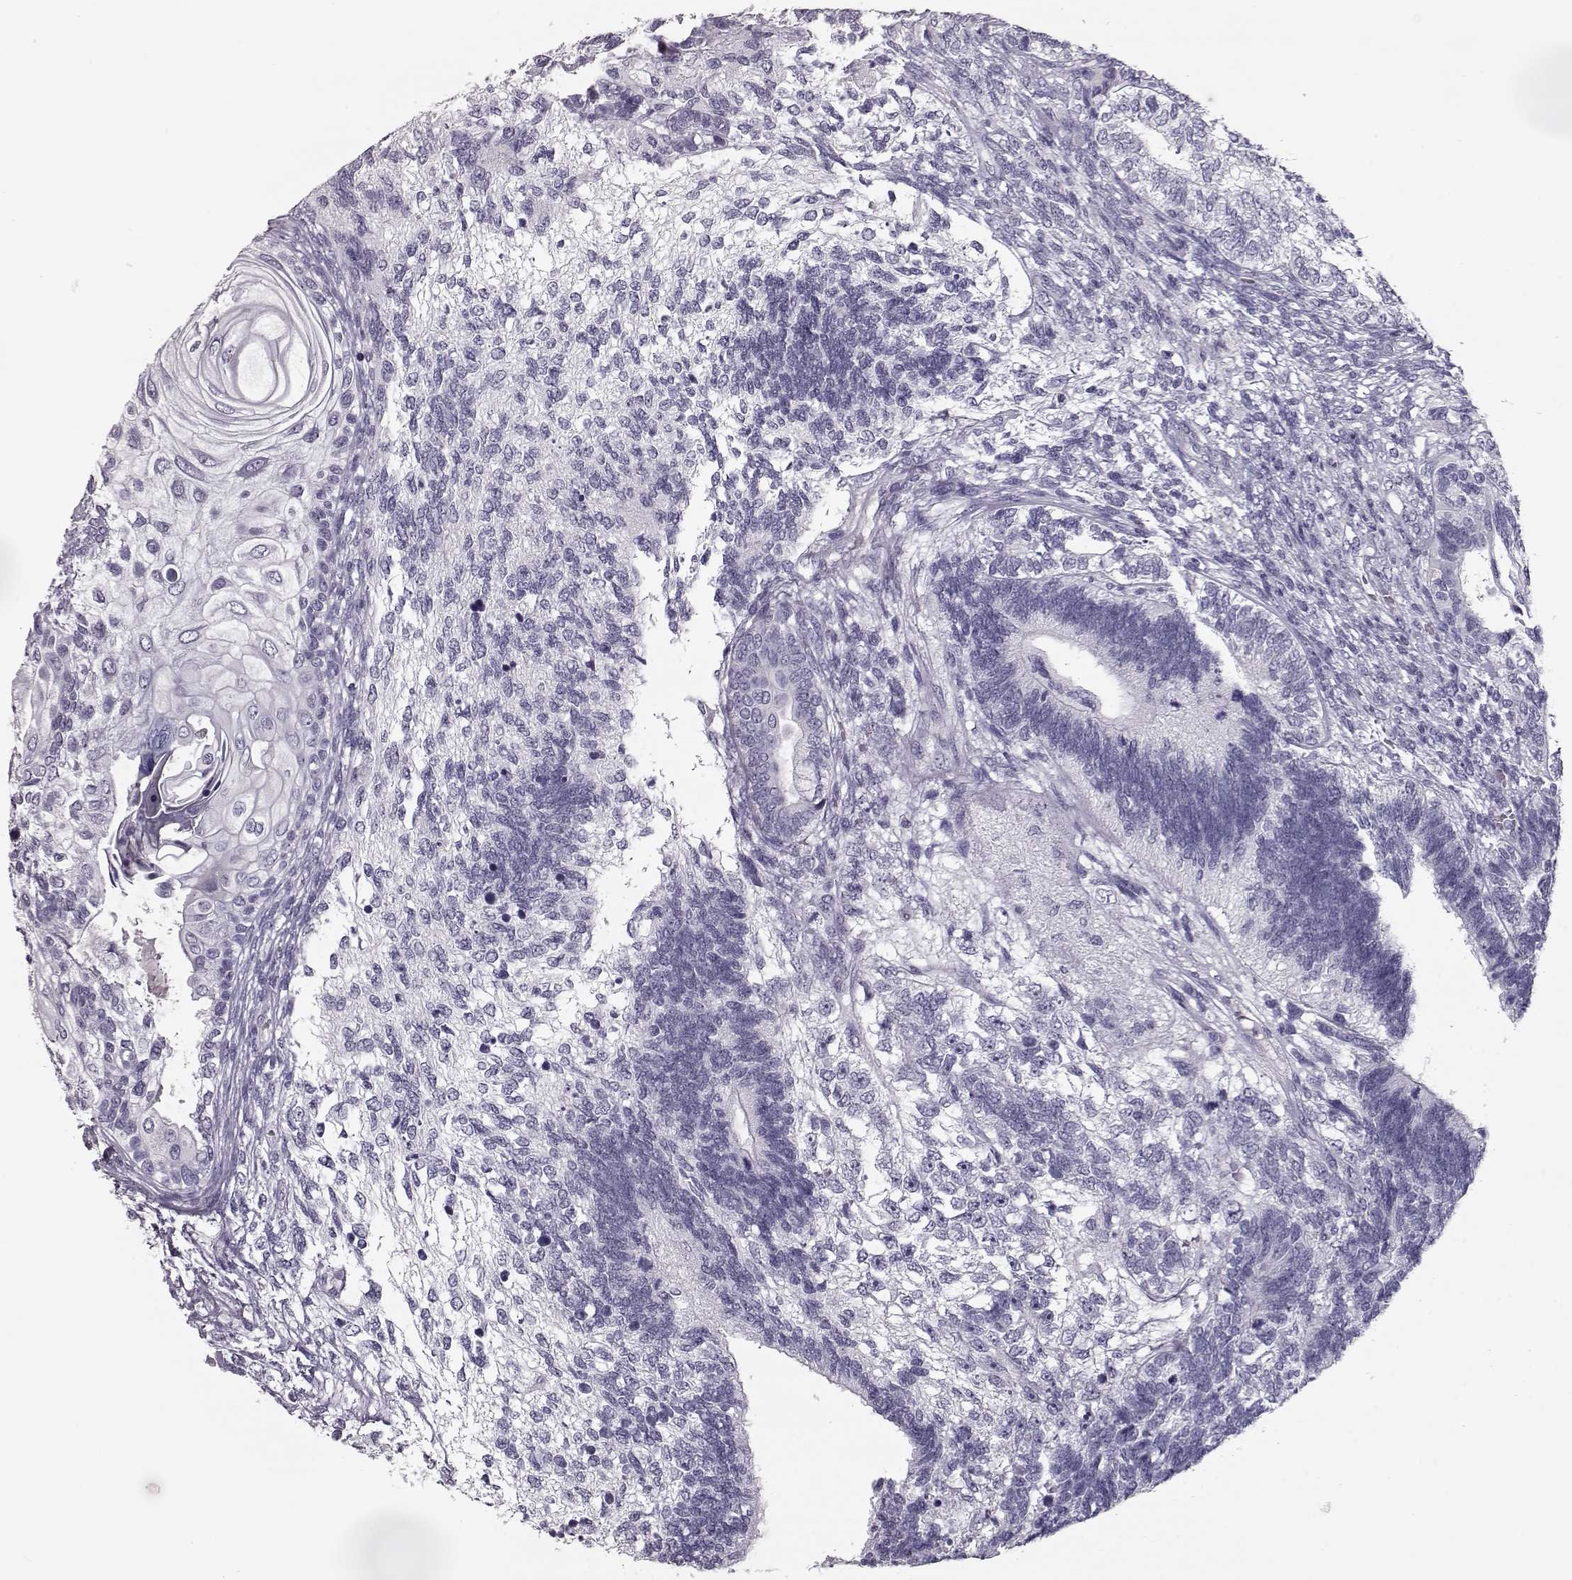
{"staining": {"intensity": "negative", "quantity": "none", "location": "none"}, "tissue": "testis cancer", "cell_type": "Tumor cells", "image_type": "cancer", "snomed": [{"axis": "morphology", "description": "Seminoma, NOS"}, {"axis": "morphology", "description": "Carcinoma, Embryonal, NOS"}, {"axis": "topography", "description": "Testis"}], "caption": "Immunohistochemistry (IHC) histopathology image of neoplastic tissue: human testis cancer (seminoma) stained with DAB (3,3'-diaminobenzidine) displays no significant protein staining in tumor cells. The staining was performed using DAB to visualize the protein expression in brown, while the nuclei were stained in blue with hematoxylin (Magnification: 20x).", "gene": "CCL19", "patient": {"sex": "male", "age": 41}}